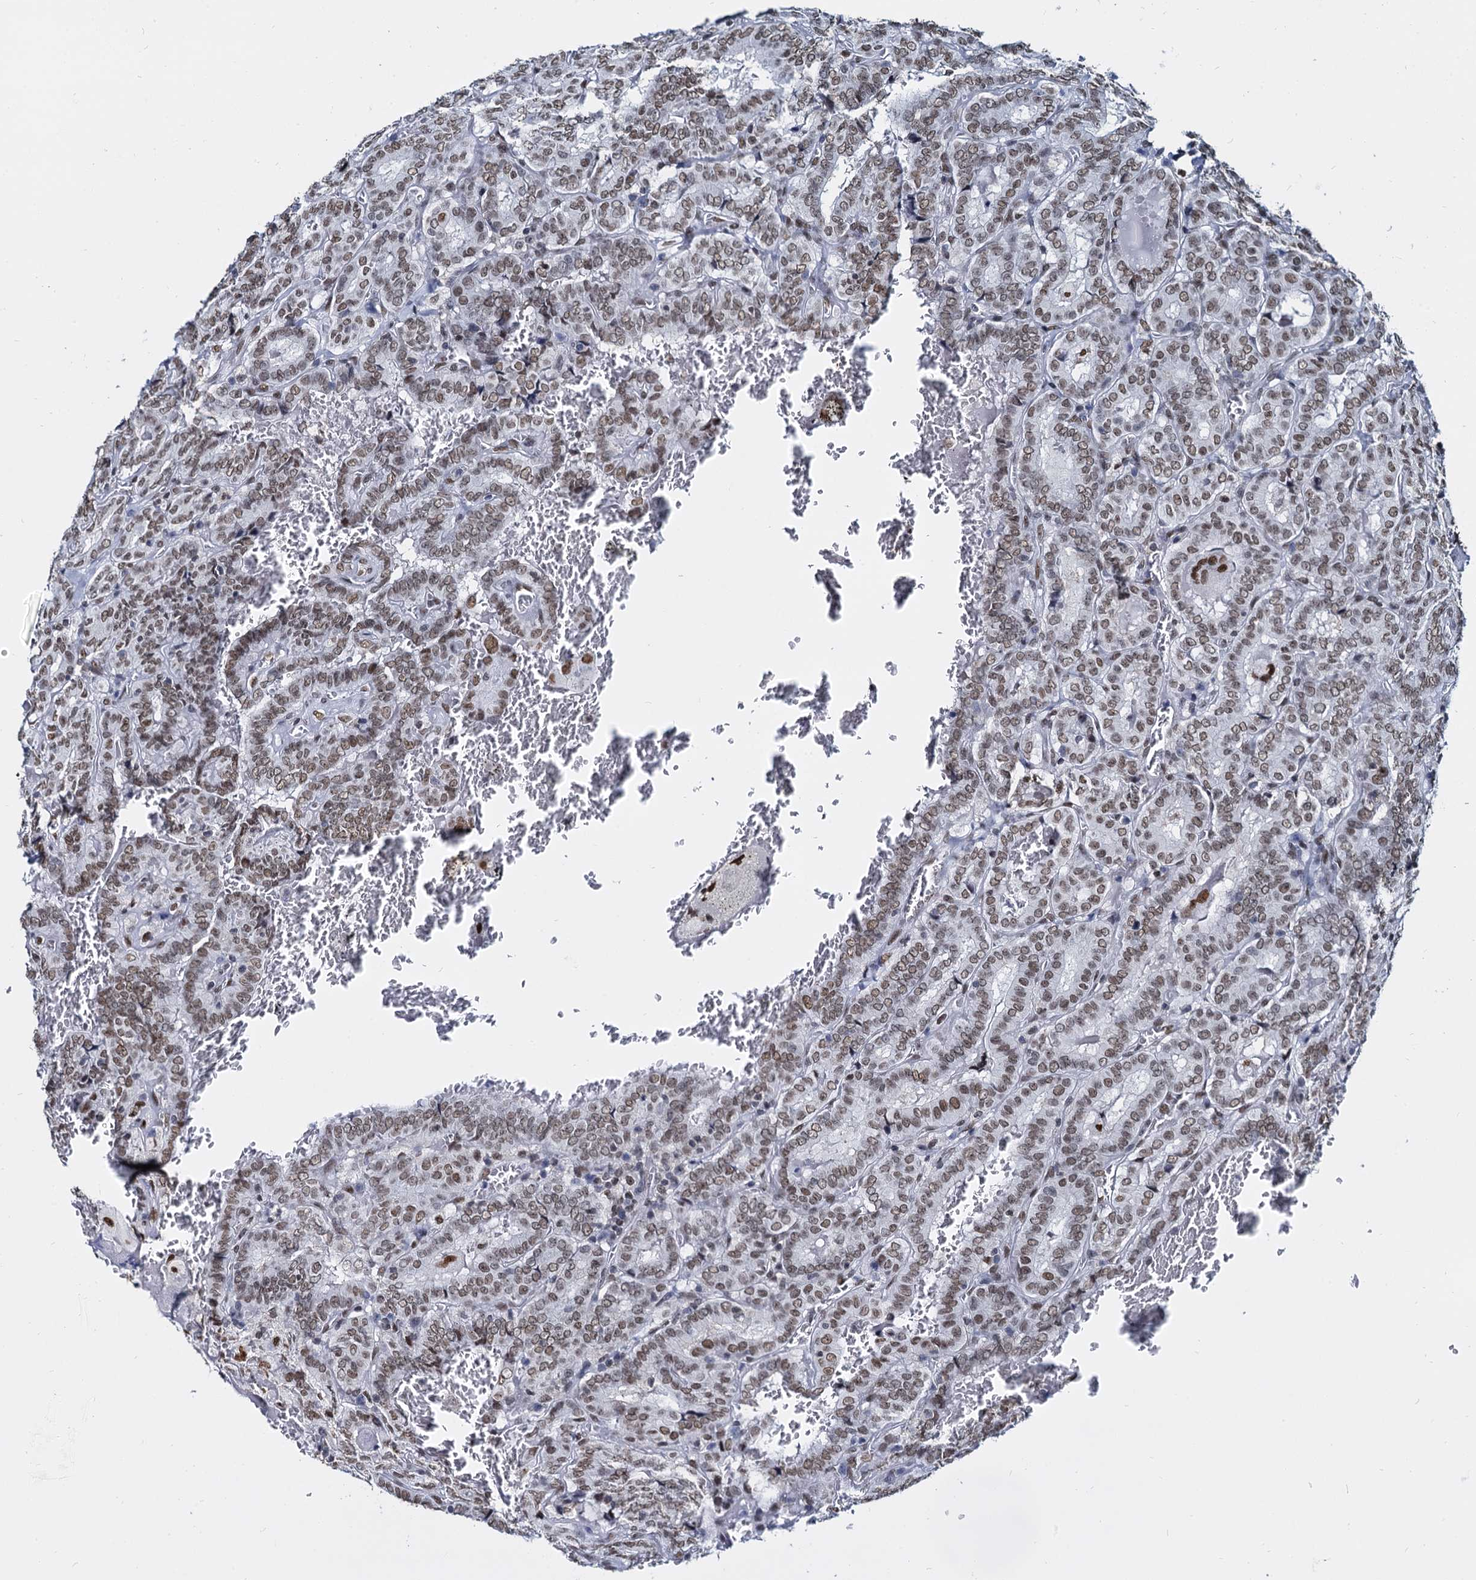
{"staining": {"intensity": "moderate", "quantity": ">75%", "location": "nuclear"}, "tissue": "thyroid cancer", "cell_type": "Tumor cells", "image_type": "cancer", "snomed": [{"axis": "morphology", "description": "Papillary adenocarcinoma, NOS"}, {"axis": "topography", "description": "Thyroid gland"}], "caption": "Brown immunohistochemical staining in human thyroid cancer demonstrates moderate nuclear expression in about >75% of tumor cells.", "gene": "CMAS", "patient": {"sex": "female", "age": 72}}